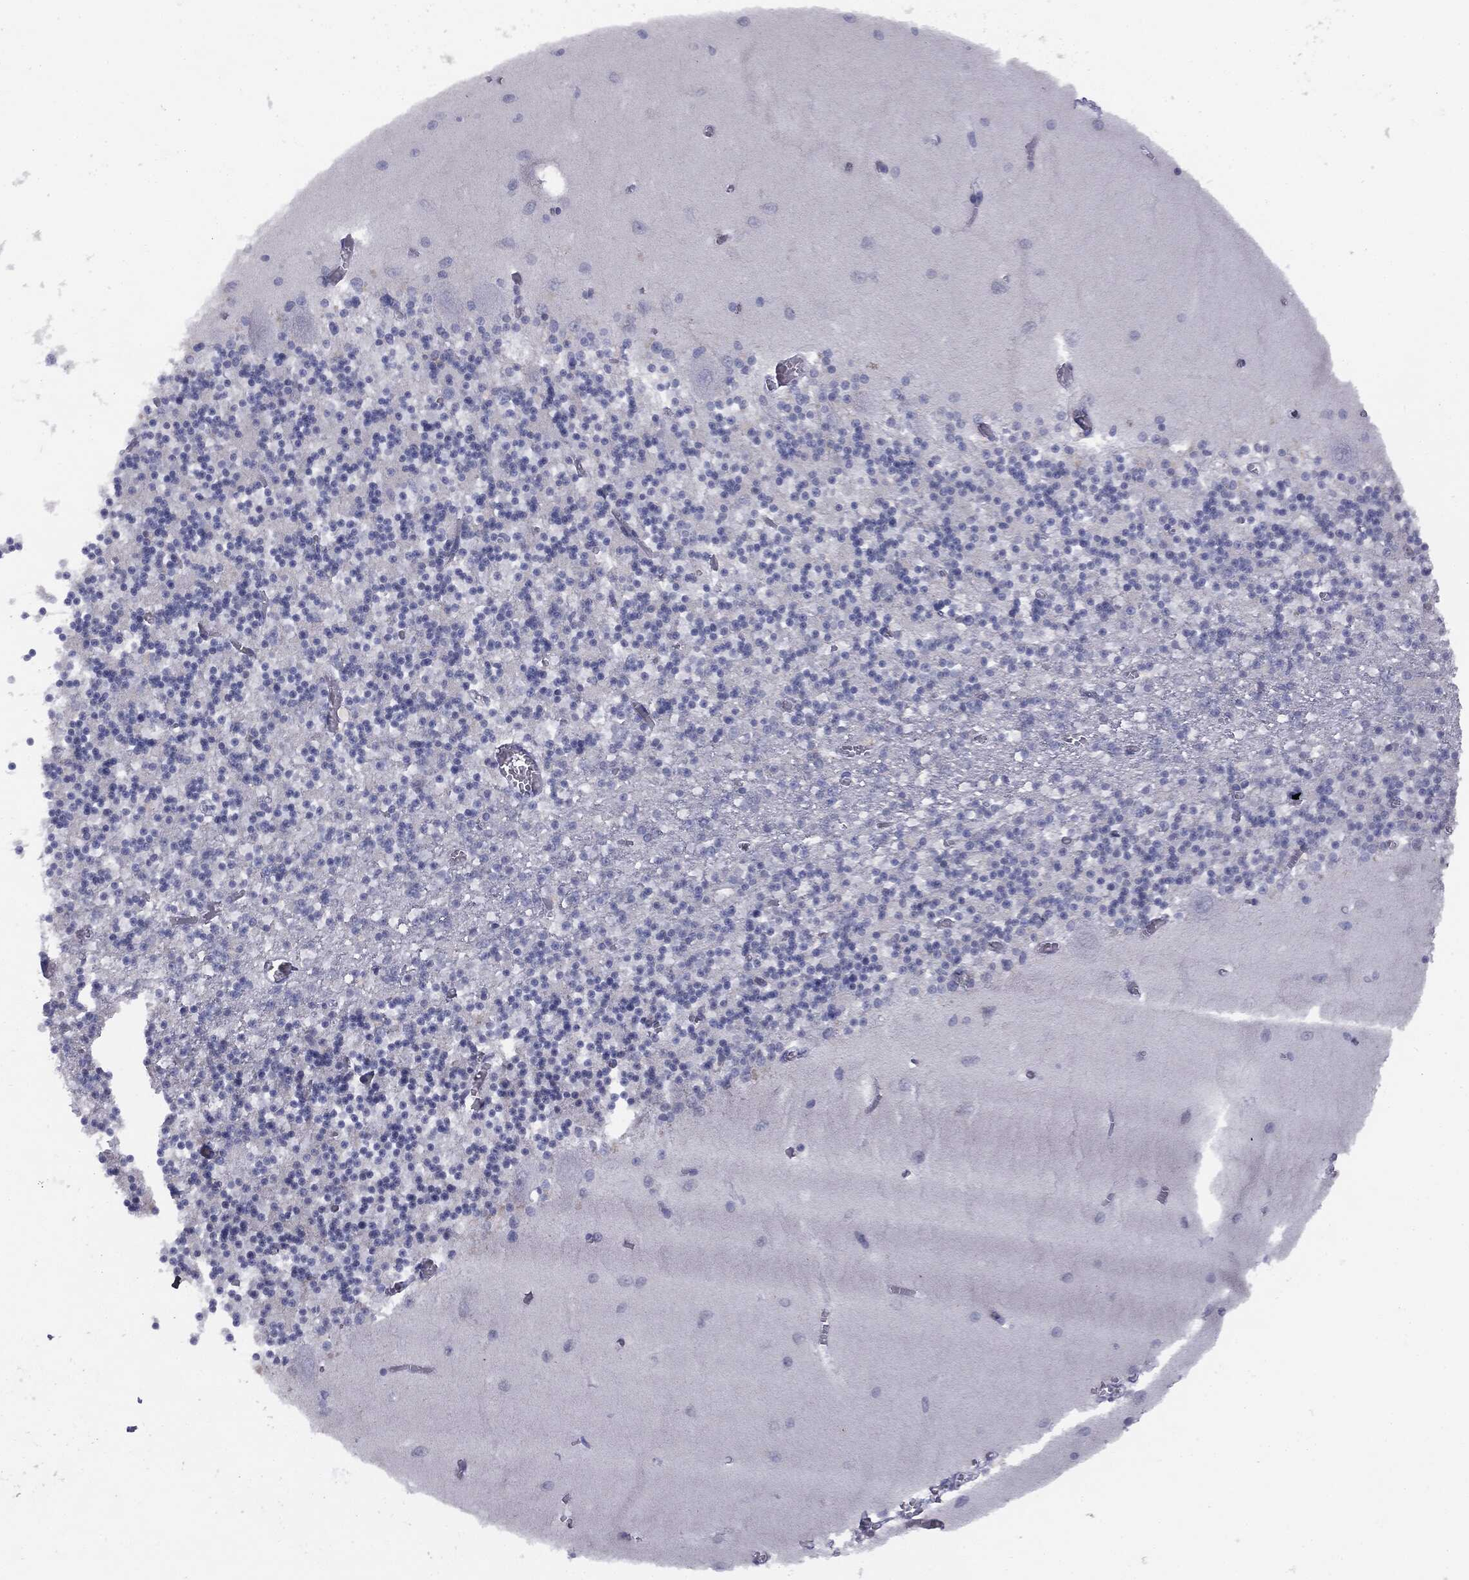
{"staining": {"intensity": "negative", "quantity": "none", "location": "none"}, "tissue": "cerebellum", "cell_type": "Cells in granular layer", "image_type": "normal", "snomed": [{"axis": "morphology", "description": "Normal tissue, NOS"}, {"axis": "topography", "description": "Cerebellum"}], "caption": "This is a histopathology image of immunohistochemistry (IHC) staining of normal cerebellum, which shows no staining in cells in granular layer. (DAB (3,3'-diaminobenzidine) IHC, high magnification).", "gene": "MUC1", "patient": {"sex": "female", "age": 64}}